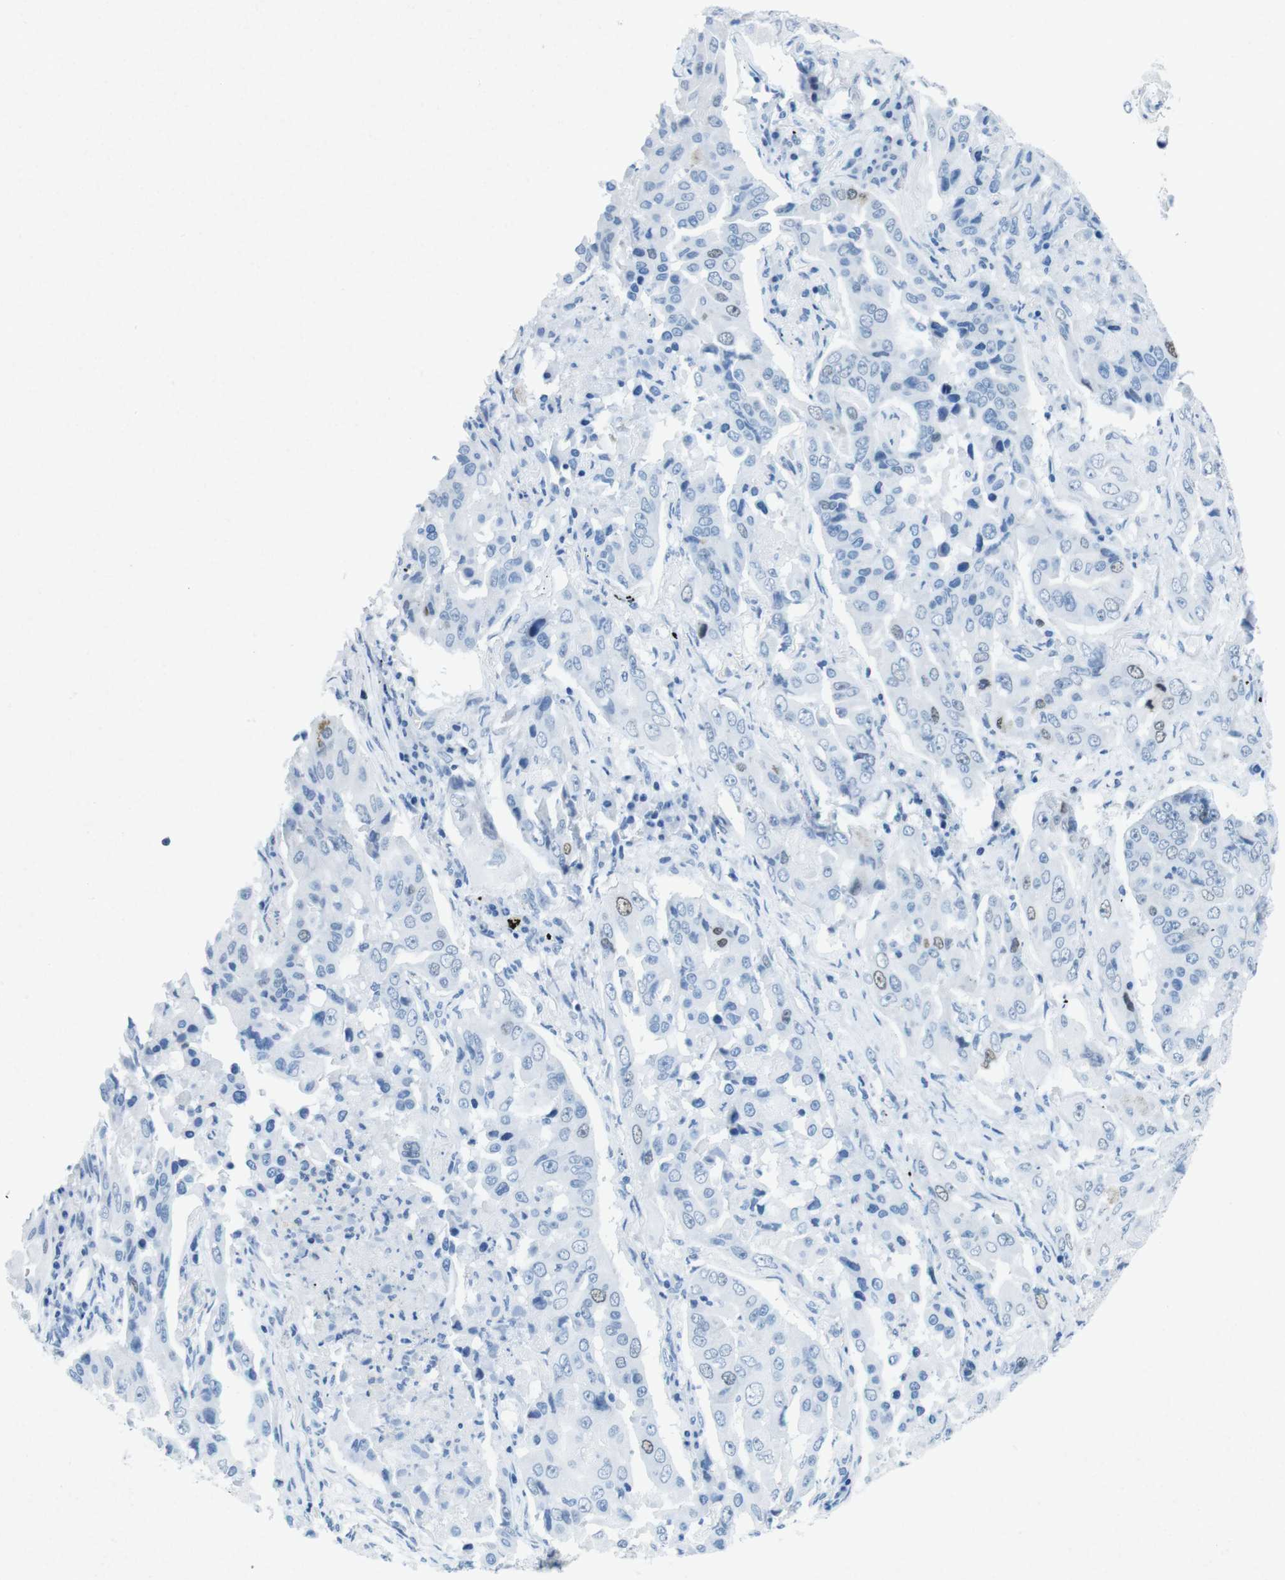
{"staining": {"intensity": "weak", "quantity": "<25%", "location": "nuclear"}, "tissue": "lung cancer", "cell_type": "Tumor cells", "image_type": "cancer", "snomed": [{"axis": "morphology", "description": "Adenocarcinoma, NOS"}, {"axis": "topography", "description": "Lung"}], "caption": "The immunohistochemistry (IHC) image has no significant positivity in tumor cells of lung cancer (adenocarcinoma) tissue. Brightfield microscopy of immunohistochemistry stained with DAB (3,3'-diaminobenzidine) (brown) and hematoxylin (blue), captured at high magnification.", "gene": "CTAG1B", "patient": {"sex": "female", "age": 65}}